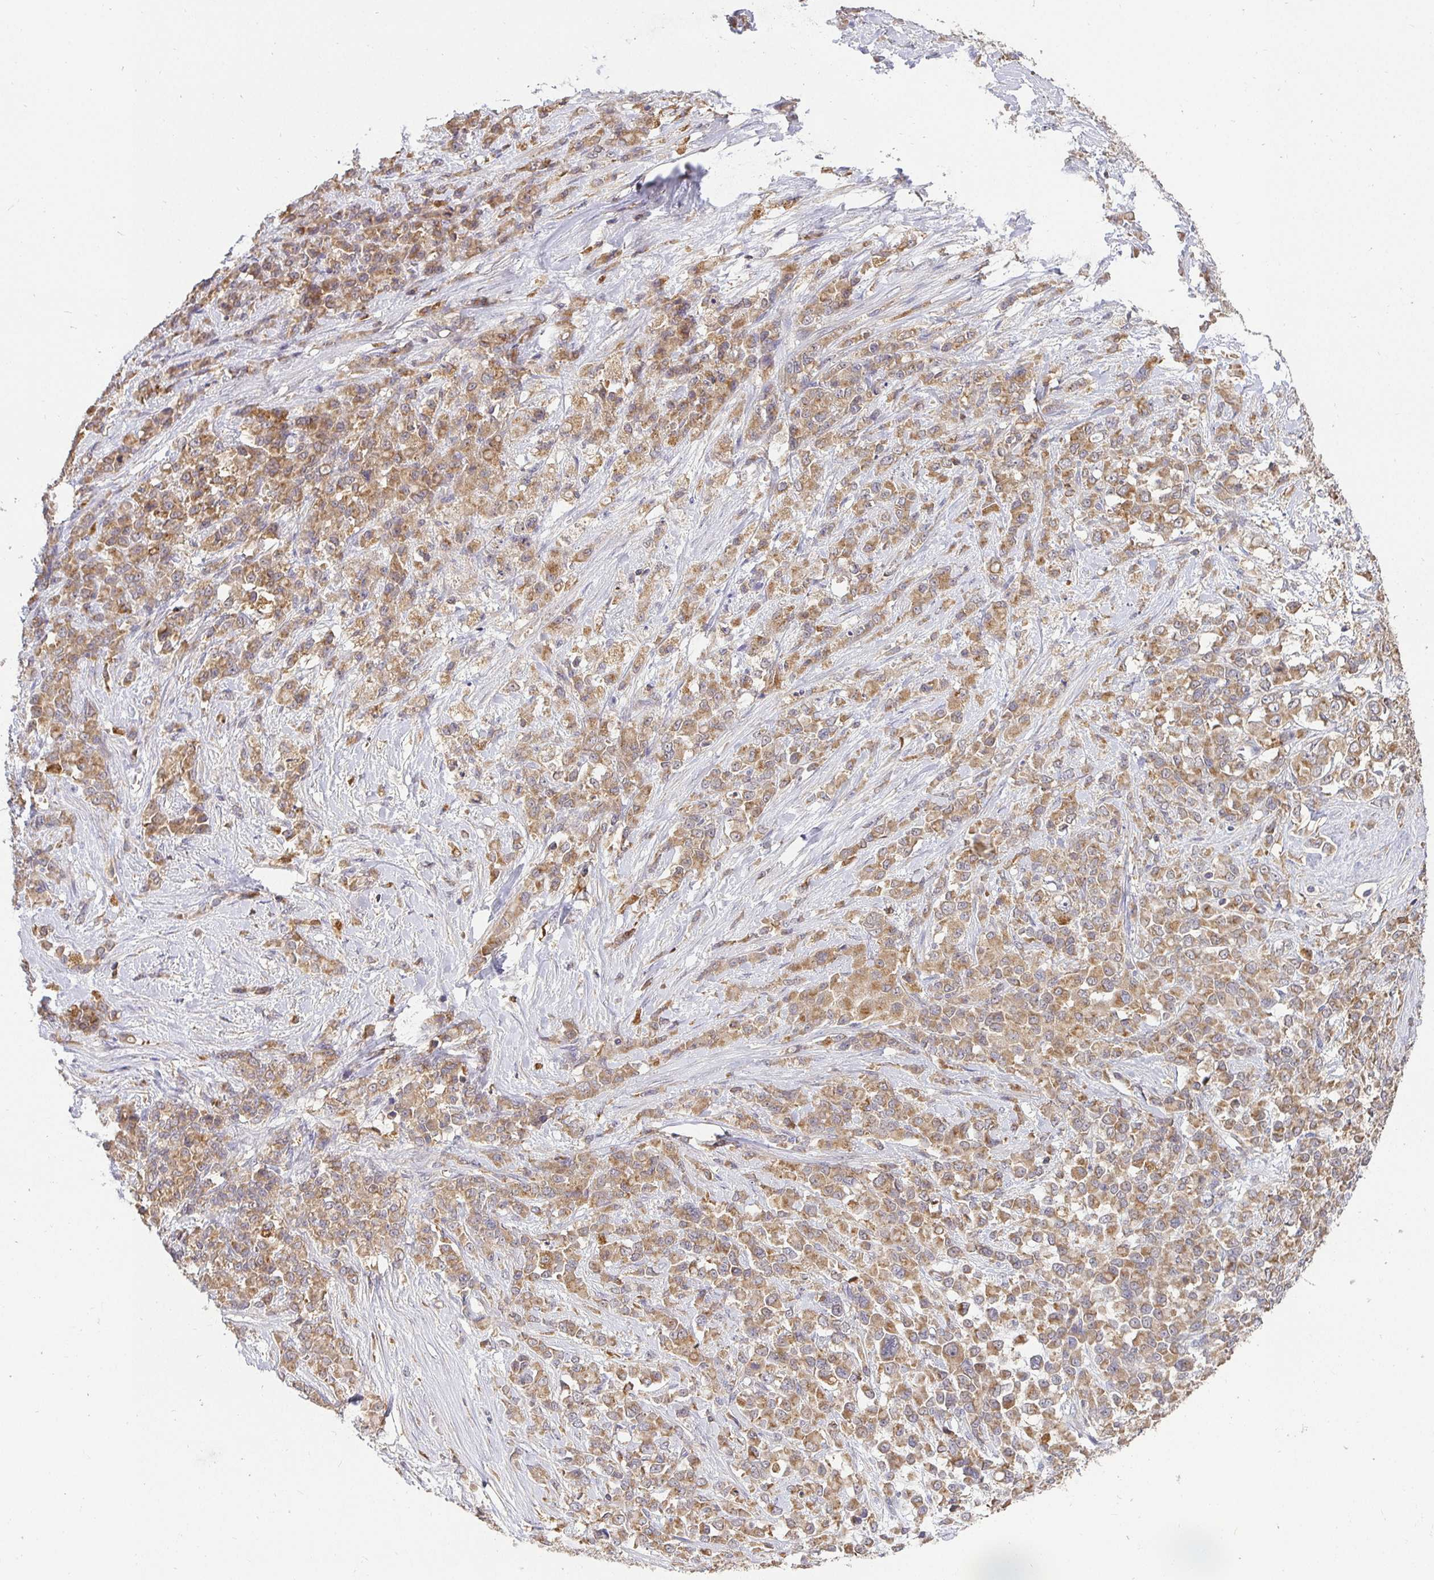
{"staining": {"intensity": "moderate", "quantity": ">75%", "location": "cytoplasmic/membranous"}, "tissue": "stomach cancer", "cell_type": "Tumor cells", "image_type": "cancer", "snomed": [{"axis": "morphology", "description": "Adenocarcinoma, NOS"}, {"axis": "topography", "description": "Stomach"}], "caption": "Protein positivity by immunohistochemistry shows moderate cytoplasmic/membranous staining in approximately >75% of tumor cells in adenocarcinoma (stomach).", "gene": "ATP6V1F", "patient": {"sex": "female", "age": 76}}